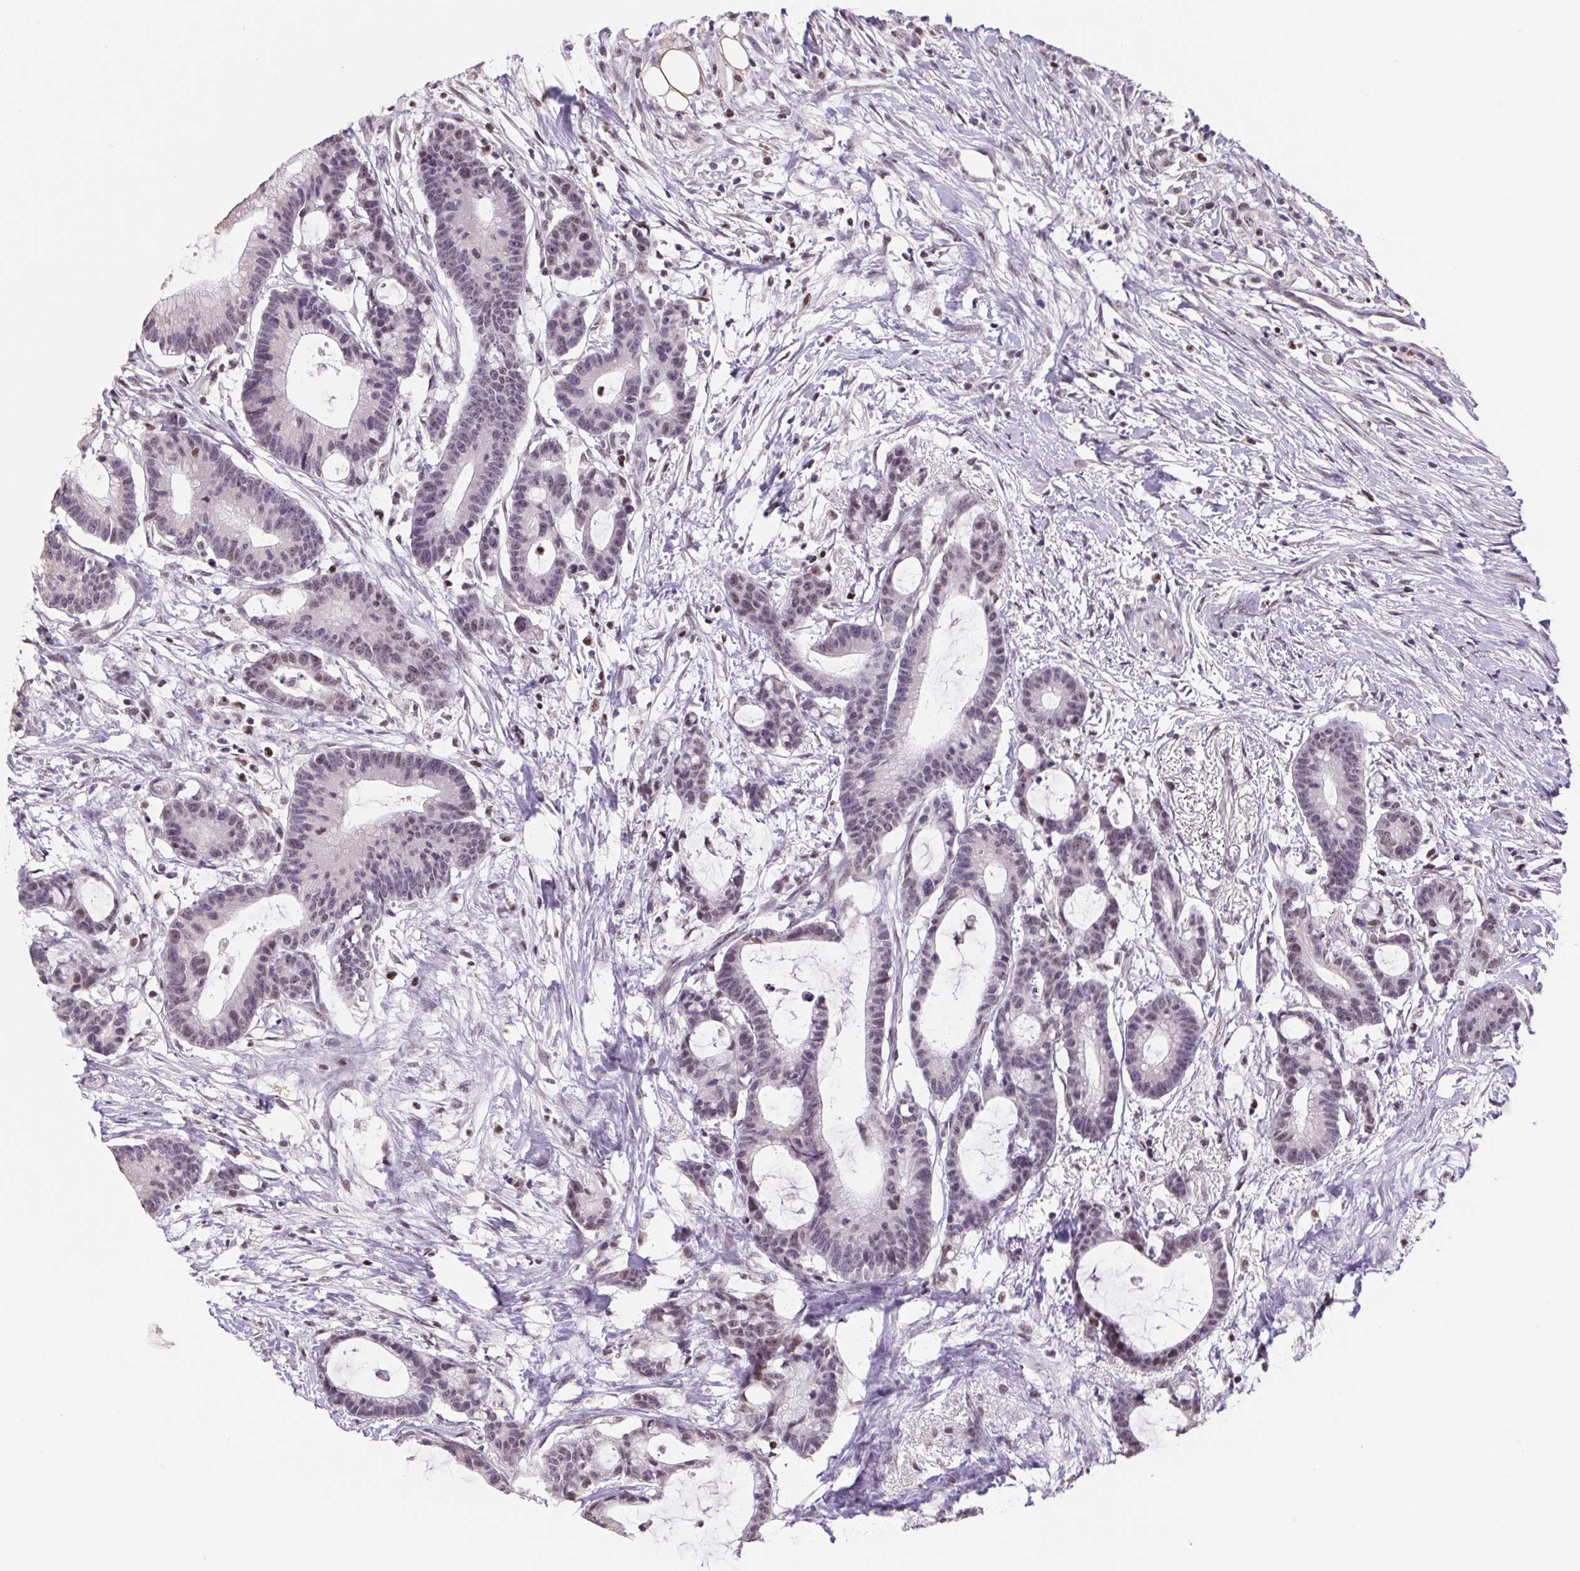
{"staining": {"intensity": "weak", "quantity": "<25%", "location": "nuclear"}, "tissue": "colorectal cancer", "cell_type": "Tumor cells", "image_type": "cancer", "snomed": [{"axis": "morphology", "description": "Adenocarcinoma, NOS"}, {"axis": "topography", "description": "Colon"}], "caption": "Immunohistochemistry of human adenocarcinoma (colorectal) demonstrates no expression in tumor cells.", "gene": "TRERF1", "patient": {"sex": "female", "age": 78}}